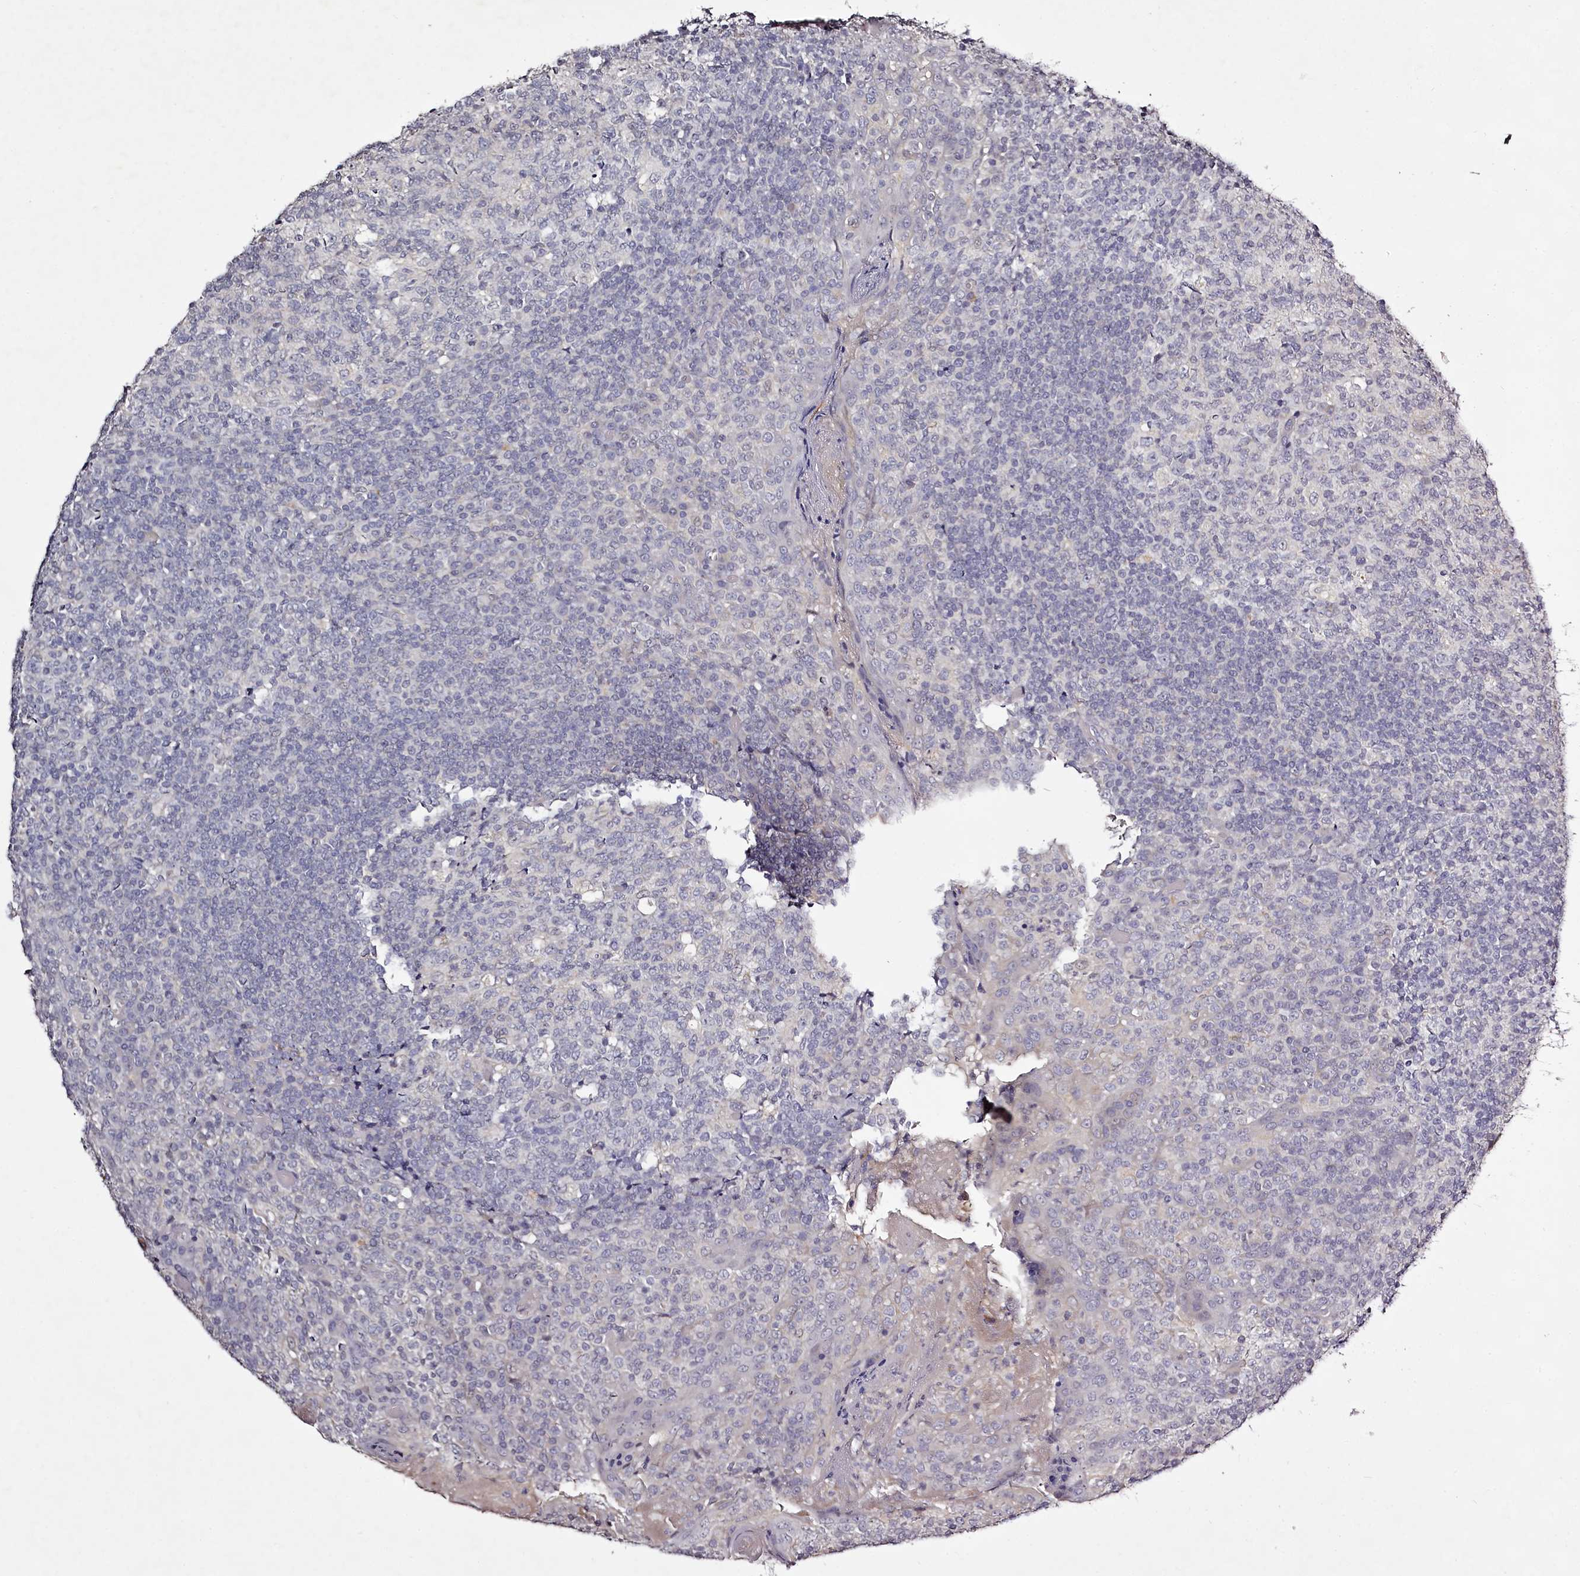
{"staining": {"intensity": "negative", "quantity": "none", "location": "none"}, "tissue": "tonsil", "cell_type": "Germinal center cells", "image_type": "normal", "snomed": [{"axis": "morphology", "description": "Normal tissue, NOS"}, {"axis": "topography", "description": "Tonsil"}], "caption": "DAB immunohistochemical staining of normal human tonsil reveals no significant expression in germinal center cells. Nuclei are stained in blue.", "gene": "RBMXL2", "patient": {"sex": "female", "age": 19}}